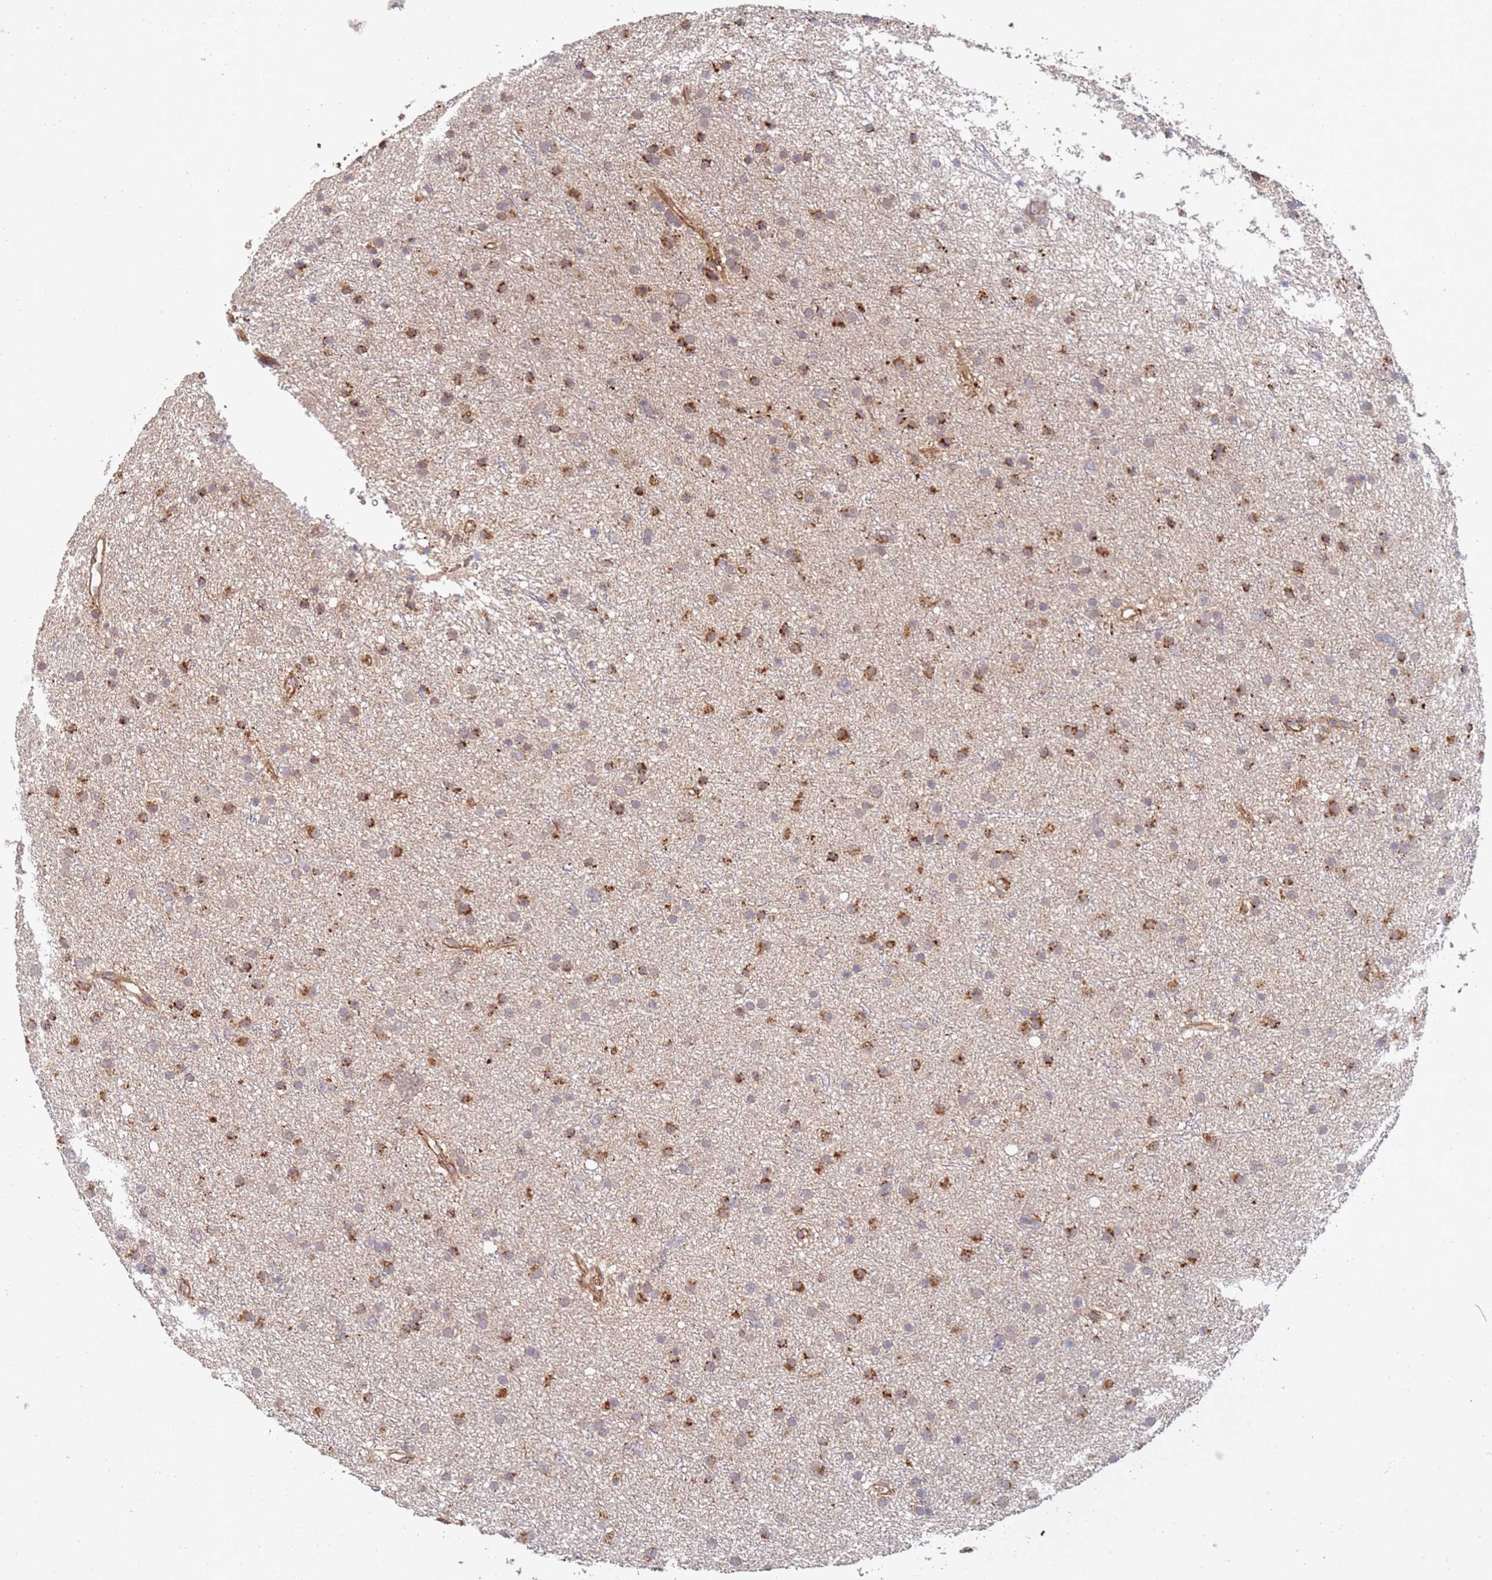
{"staining": {"intensity": "moderate", "quantity": "25%-75%", "location": "cytoplasmic/membranous"}, "tissue": "glioma", "cell_type": "Tumor cells", "image_type": "cancer", "snomed": [{"axis": "morphology", "description": "Glioma, malignant, Low grade"}, {"axis": "topography", "description": "Cerebral cortex"}], "caption": "Protein analysis of glioma tissue demonstrates moderate cytoplasmic/membranous expression in about 25%-75% of tumor cells.", "gene": "ABCB6", "patient": {"sex": "female", "age": 39}}